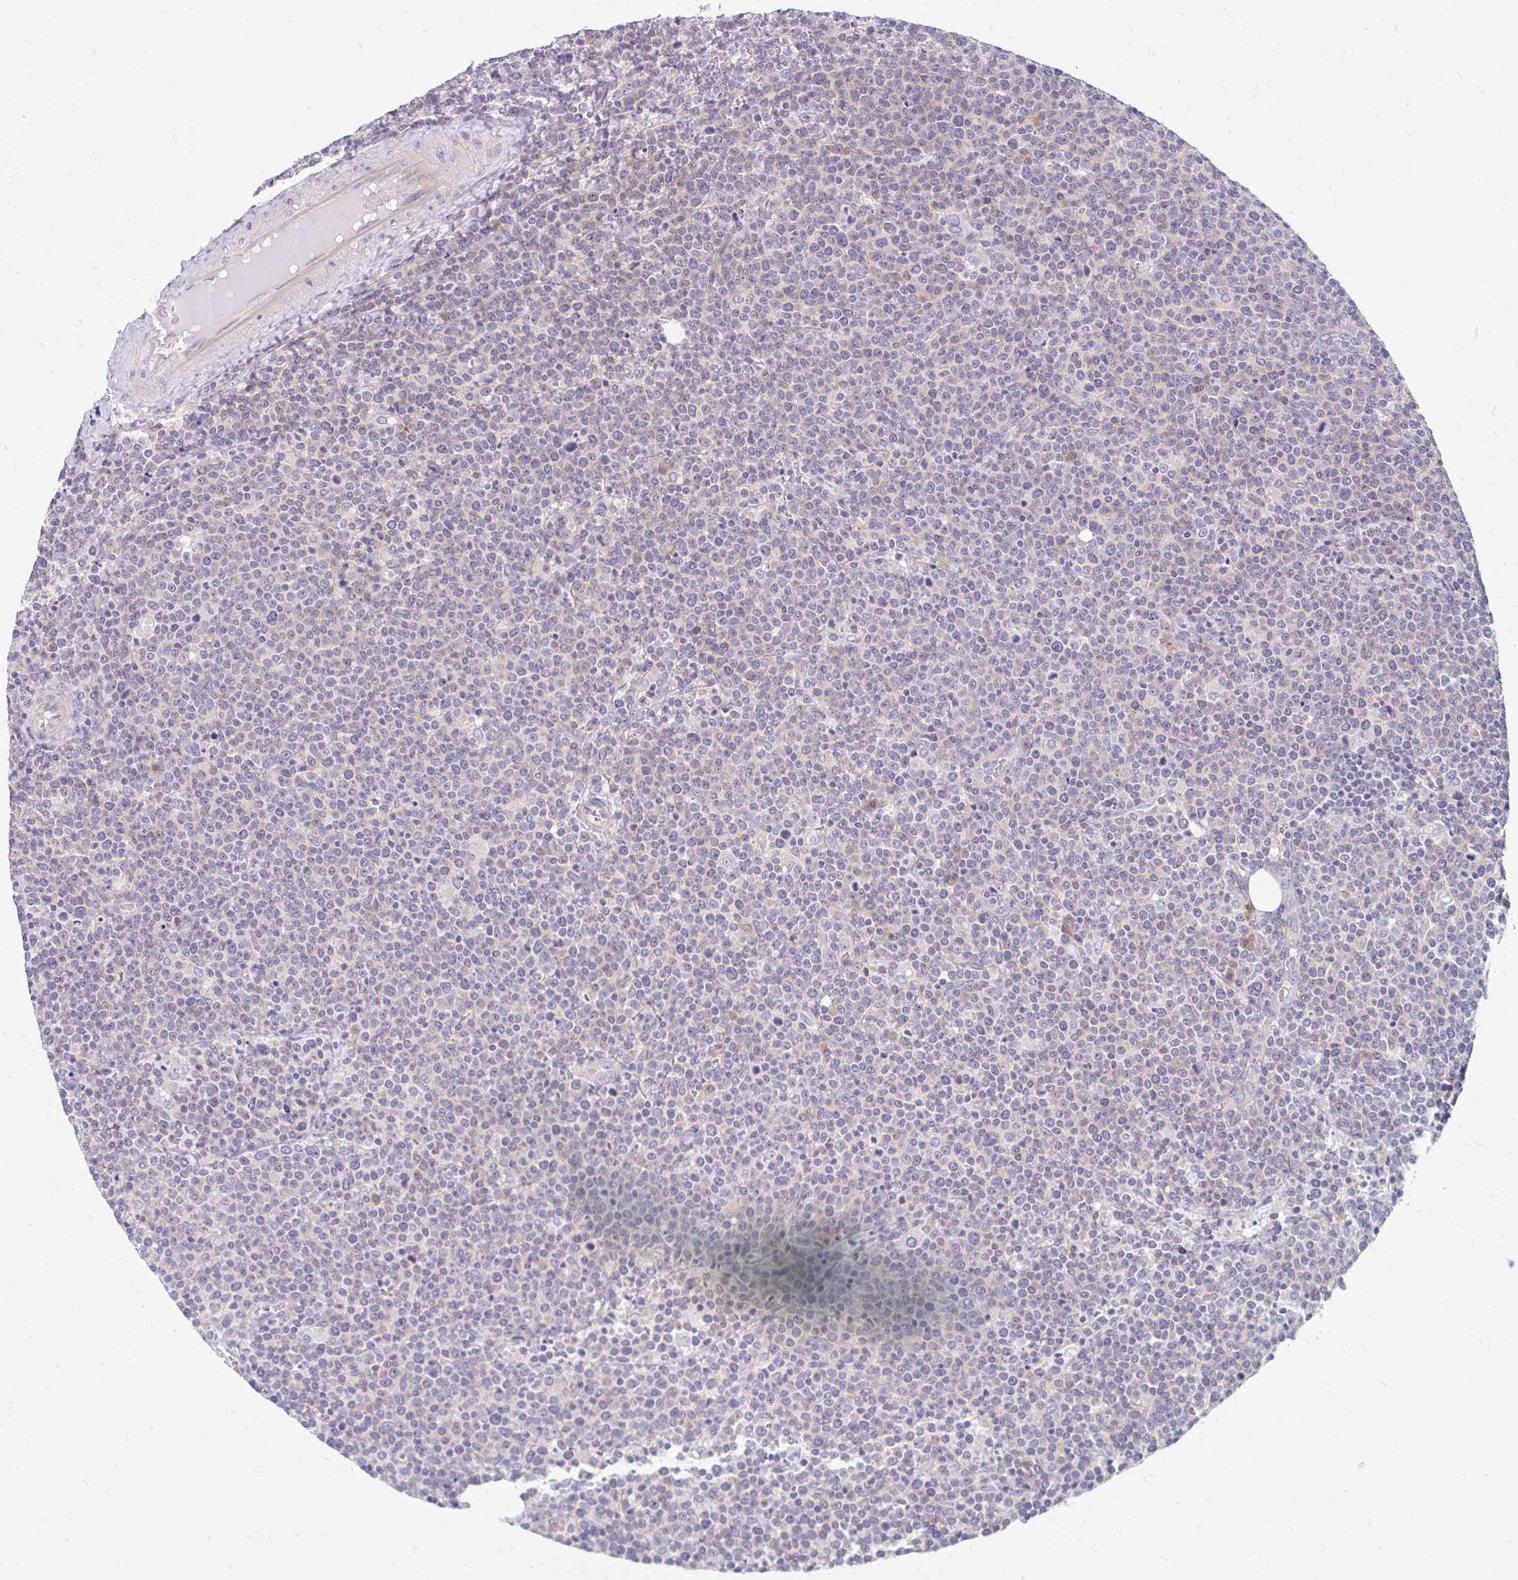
{"staining": {"intensity": "negative", "quantity": "none", "location": "none"}, "tissue": "lymphoma", "cell_type": "Tumor cells", "image_type": "cancer", "snomed": [{"axis": "morphology", "description": "Malignant lymphoma, non-Hodgkin's type, High grade"}, {"axis": "topography", "description": "Lymph node"}], "caption": "An IHC histopathology image of lymphoma is shown. There is no staining in tumor cells of lymphoma. (DAB immunohistochemistry (IHC), high magnification).", "gene": "LRRC26", "patient": {"sex": "male", "age": 61}}